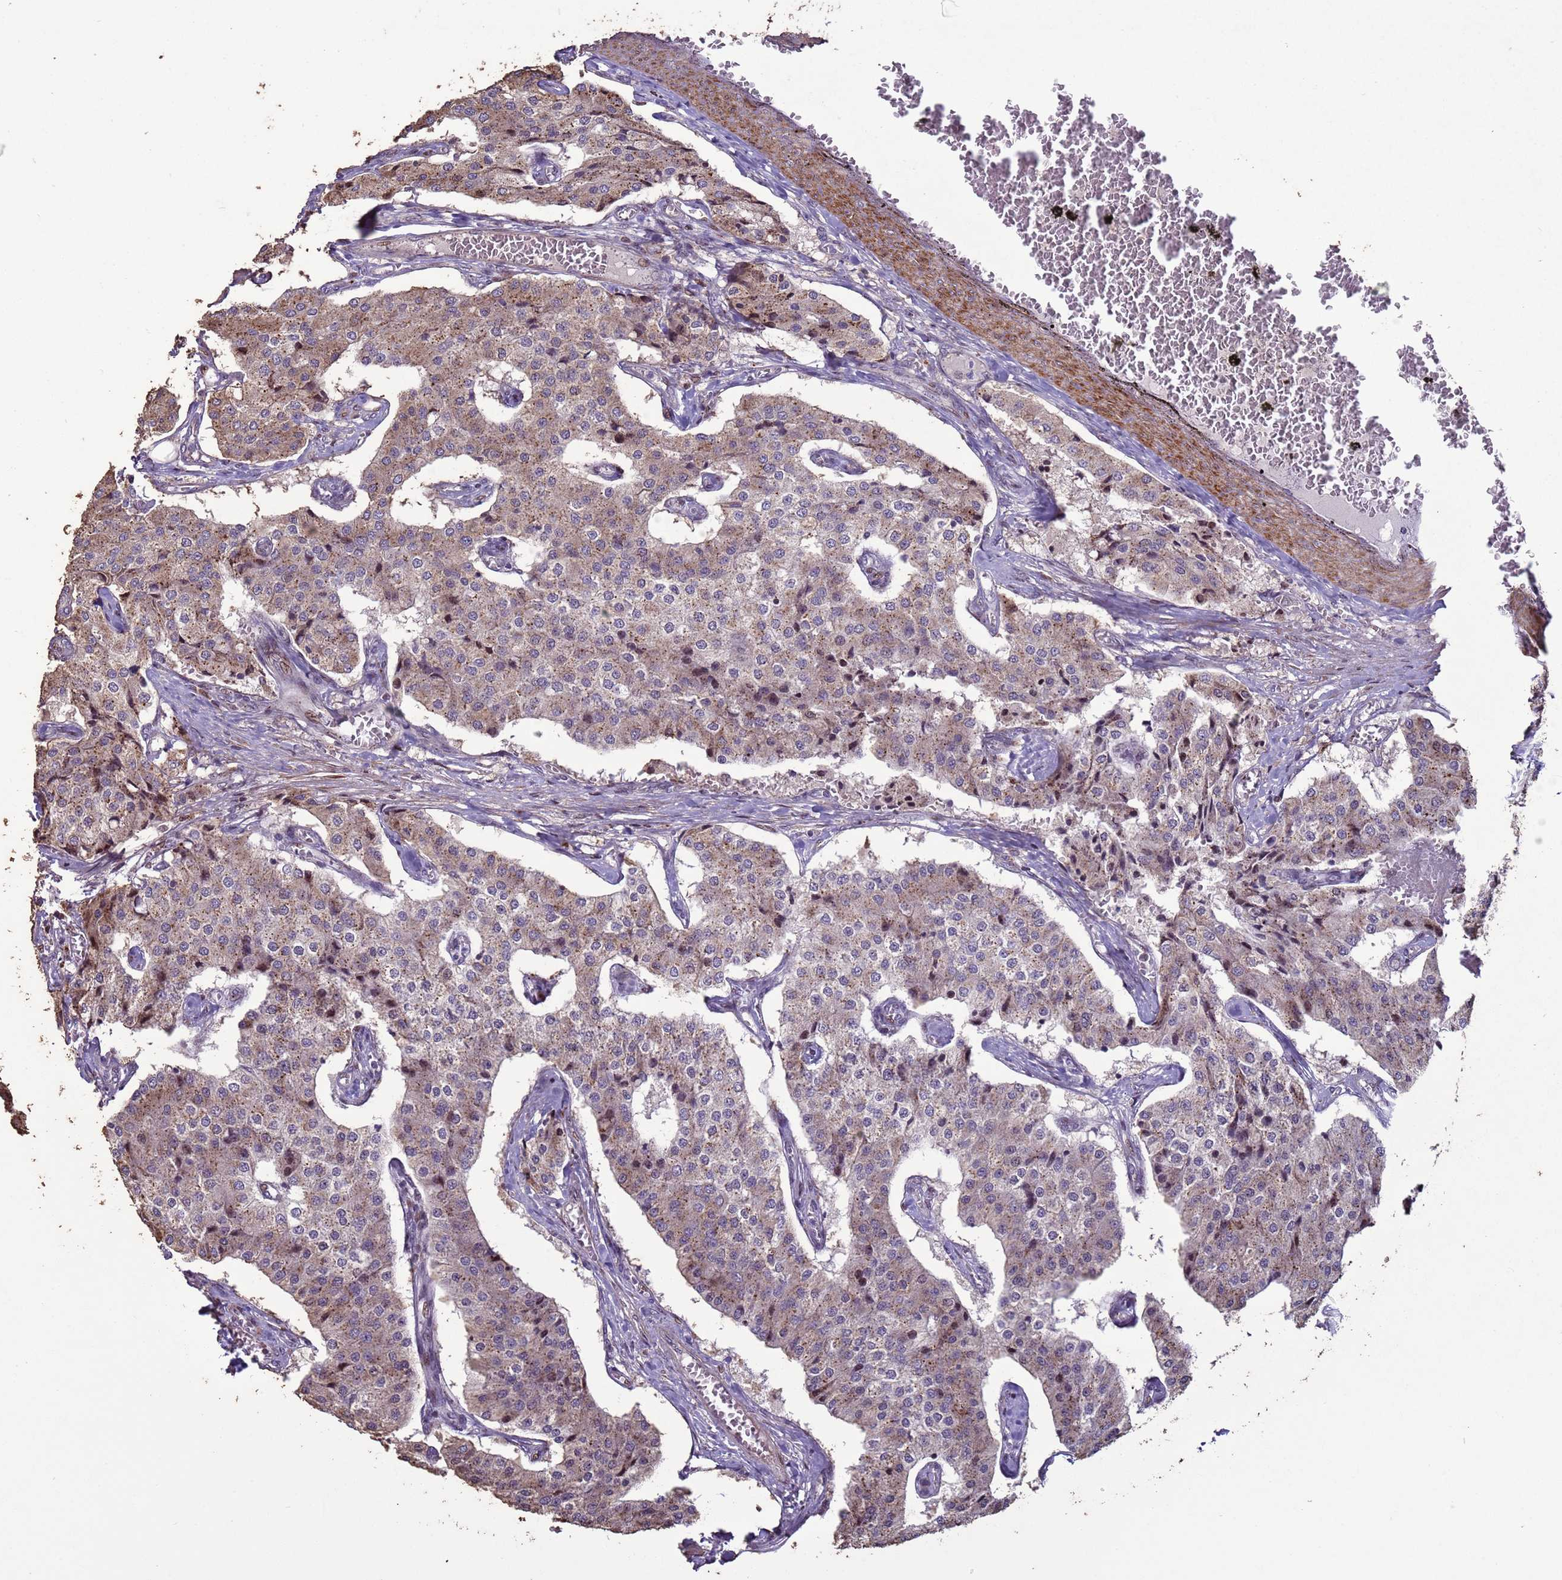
{"staining": {"intensity": "weak", "quantity": "25%-75%", "location": "cytoplasmic/membranous"}, "tissue": "carcinoid", "cell_type": "Tumor cells", "image_type": "cancer", "snomed": [{"axis": "morphology", "description": "Carcinoid, malignant, NOS"}, {"axis": "topography", "description": "Colon"}], "caption": "Immunohistochemical staining of carcinoid exhibits low levels of weak cytoplasmic/membranous protein staining in about 25%-75% of tumor cells.", "gene": "HGH1", "patient": {"sex": "female", "age": 52}}